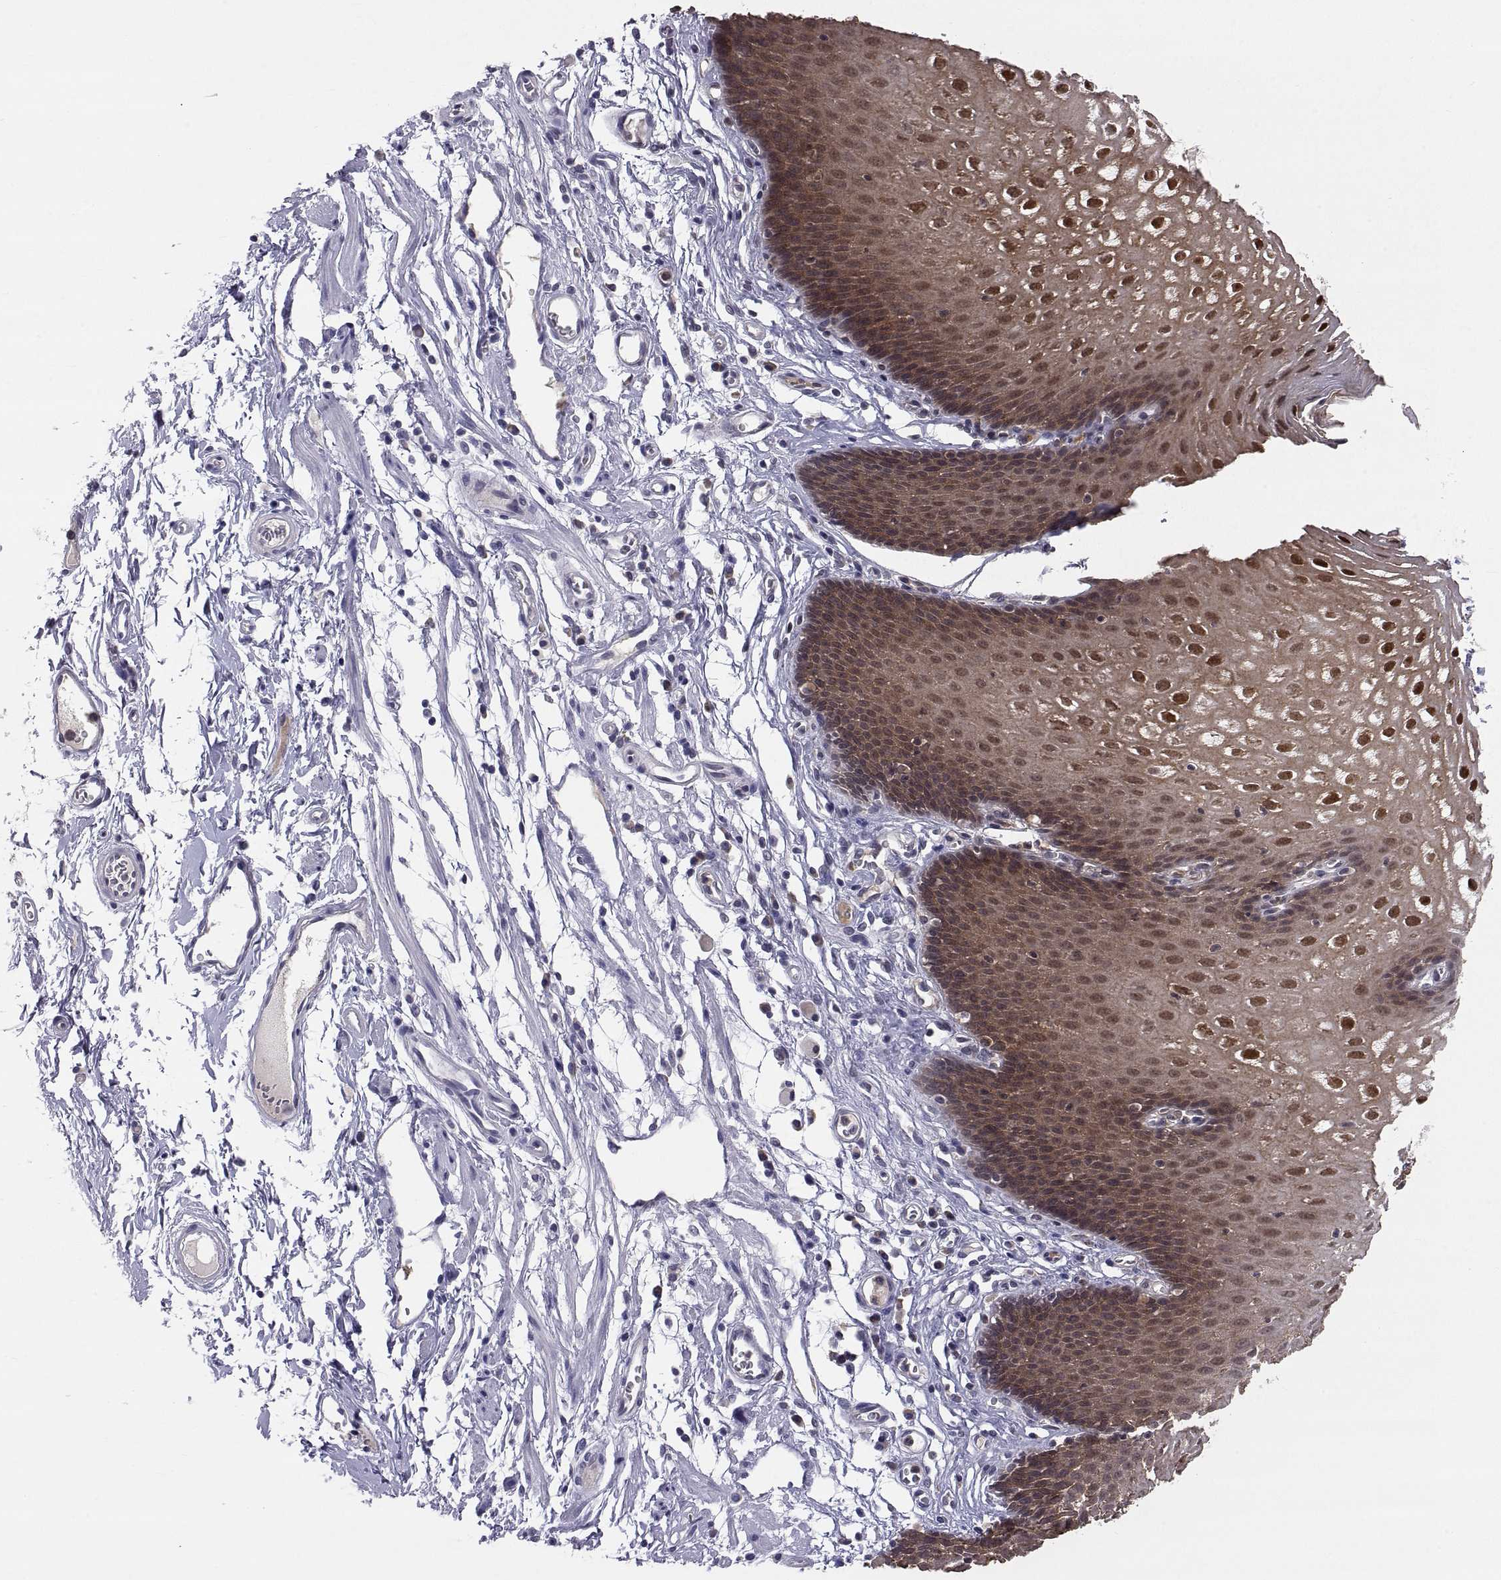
{"staining": {"intensity": "strong", "quantity": ">75%", "location": "cytoplasmic/membranous,nuclear"}, "tissue": "esophagus", "cell_type": "Squamous epithelial cells", "image_type": "normal", "snomed": [{"axis": "morphology", "description": "Normal tissue, NOS"}, {"axis": "topography", "description": "Esophagus"}], "caption": "Squamous epithelial cells reveal high levels of strong cytoplasmic/membranous,nuclear positivity in approximately >75% of cells in benign human esophagus. (Brightfield microscopy of DAB IHC at high magnification).", "gene": "PKP1", "patient": {"sex": "male", "age": 72}}